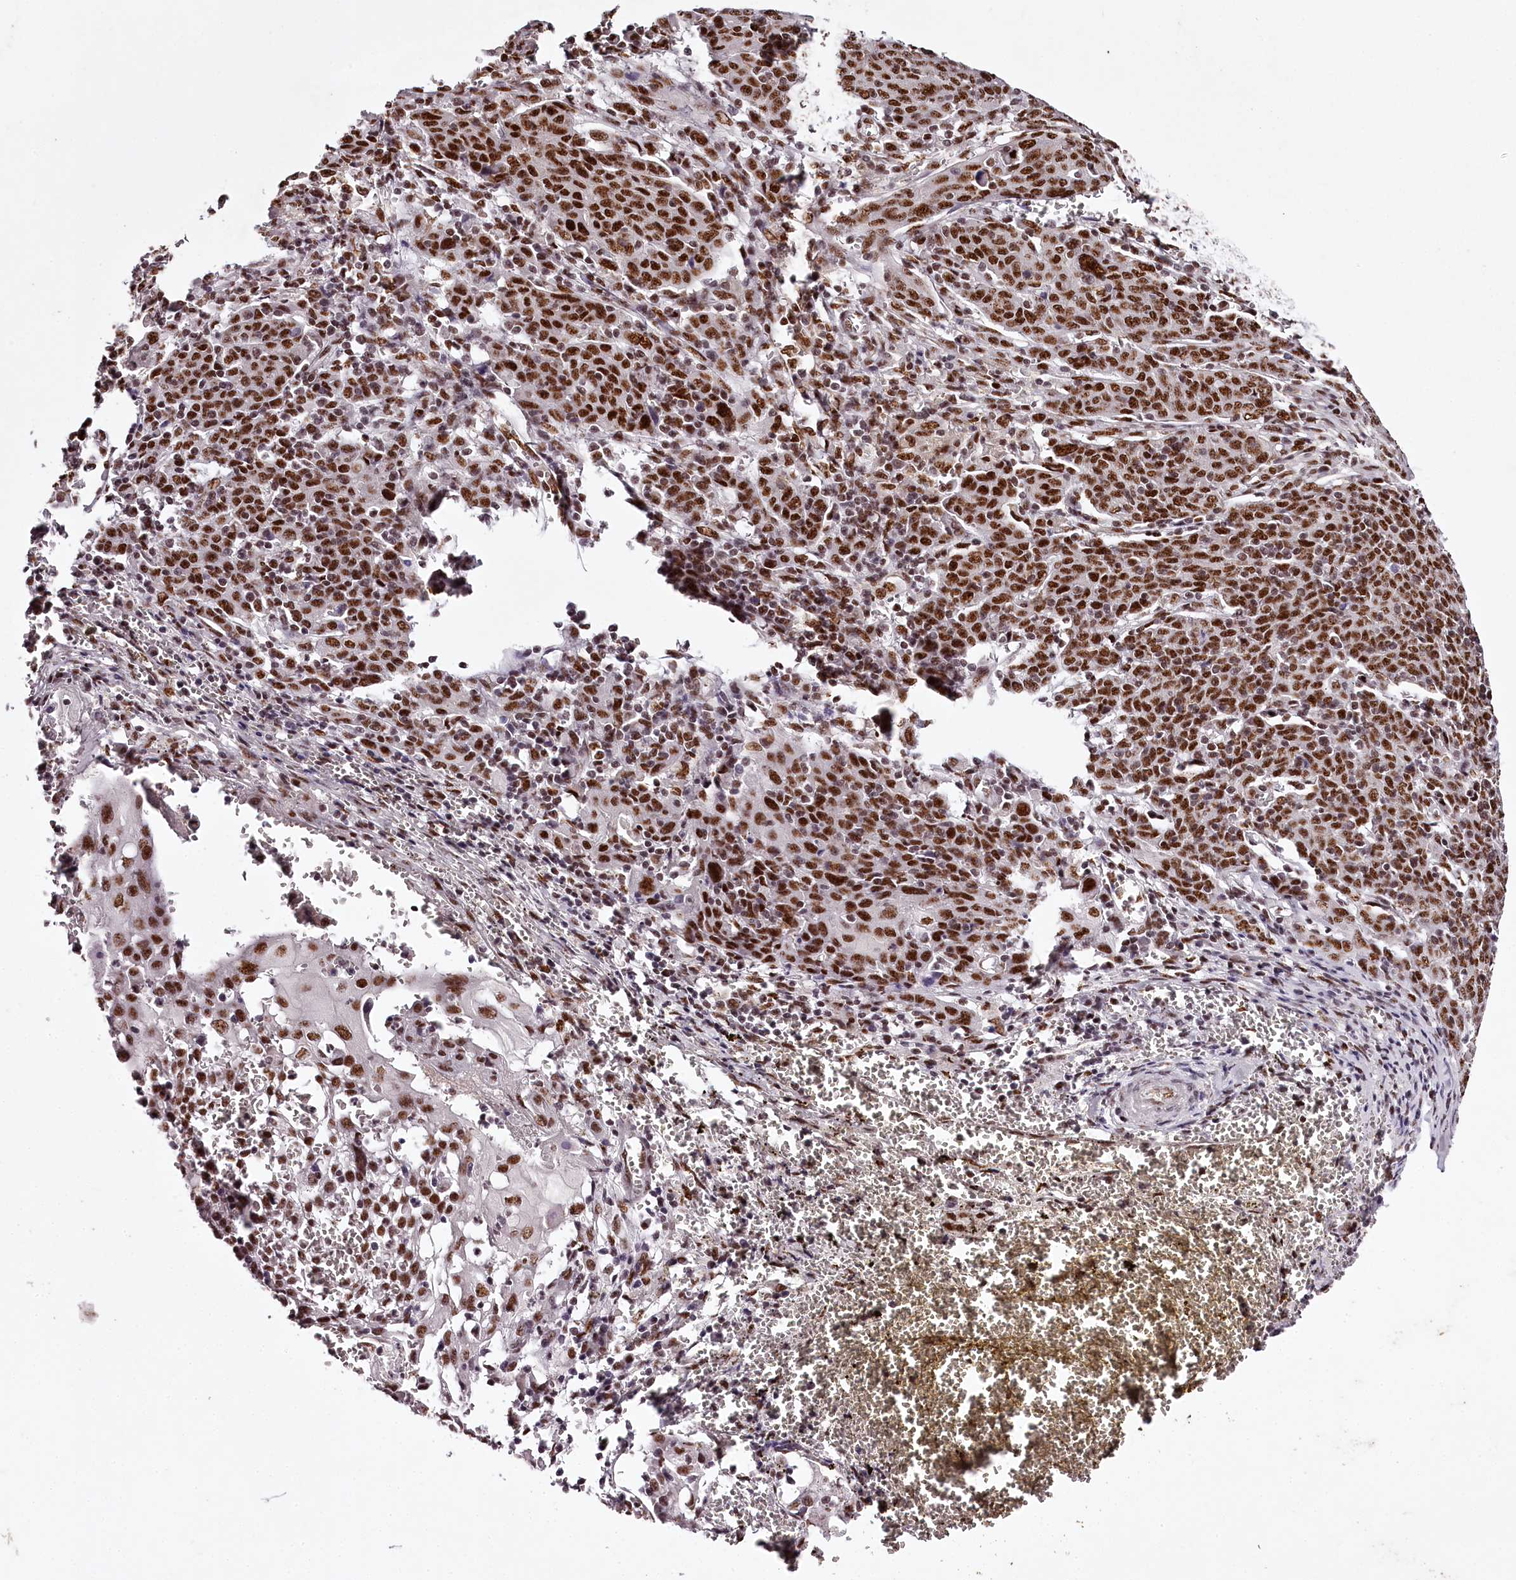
{"staining": {"intensity": "strong", "quantity": ">75%", "location": "nuclear"}, "tissue": "cervical cancer", "cell_type": "Tumor cells", "image_type": "cancer", "snomed": [{"axis": "morphology", "description": "Squamous cell carcinoma, NOS"}, {"axis": "topography", "description": "Cervix"}], "caption": "About >75% of tumor cells in human cervical squamous cell carcinoma display strong nuclear protein expression as visualized by brown immunohistochemical staining.", "gene": "PSPC1", "patient": {"sex": "female", "age": 67}}